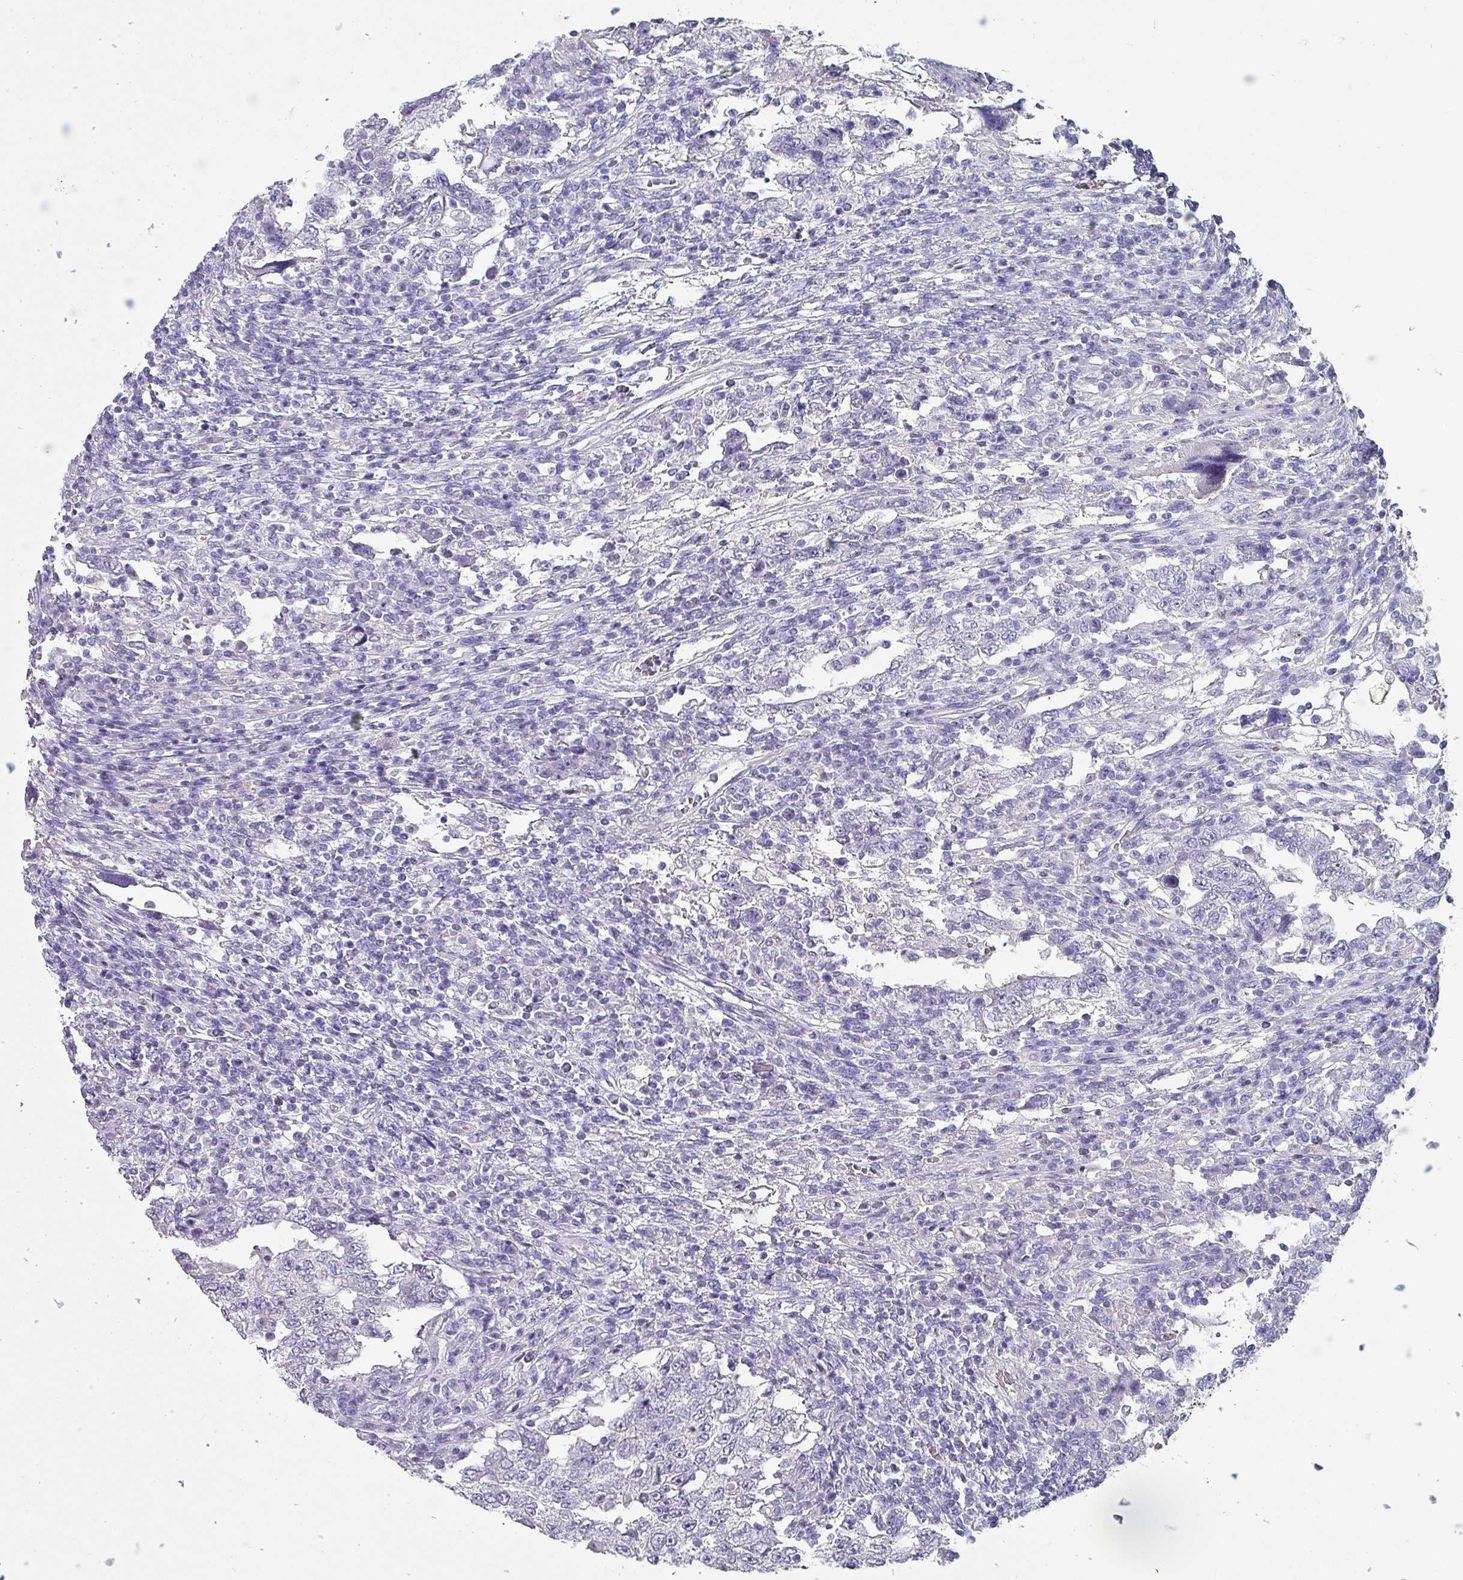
{"staining": {"intensity": "negative", "quantity": "none", "location": "none"}, "tissue": "testis cancer", "cell_type": "Tumor cells", "image_type": "cancer", "snomed": [{"axis": "morphology", "description": "Carcinoma, Embryonal, NOS"}, {"axis": "topography", "description": "Testis"}], "caption": "This is a photomicrograph of immunohistochemistry (IHC) staining of testis cancer (embryonal carcinoma), which shows no expression in tumor cells.", "gene": "INS-IGF2", "patient": {"sex": "male", "age": 26}}